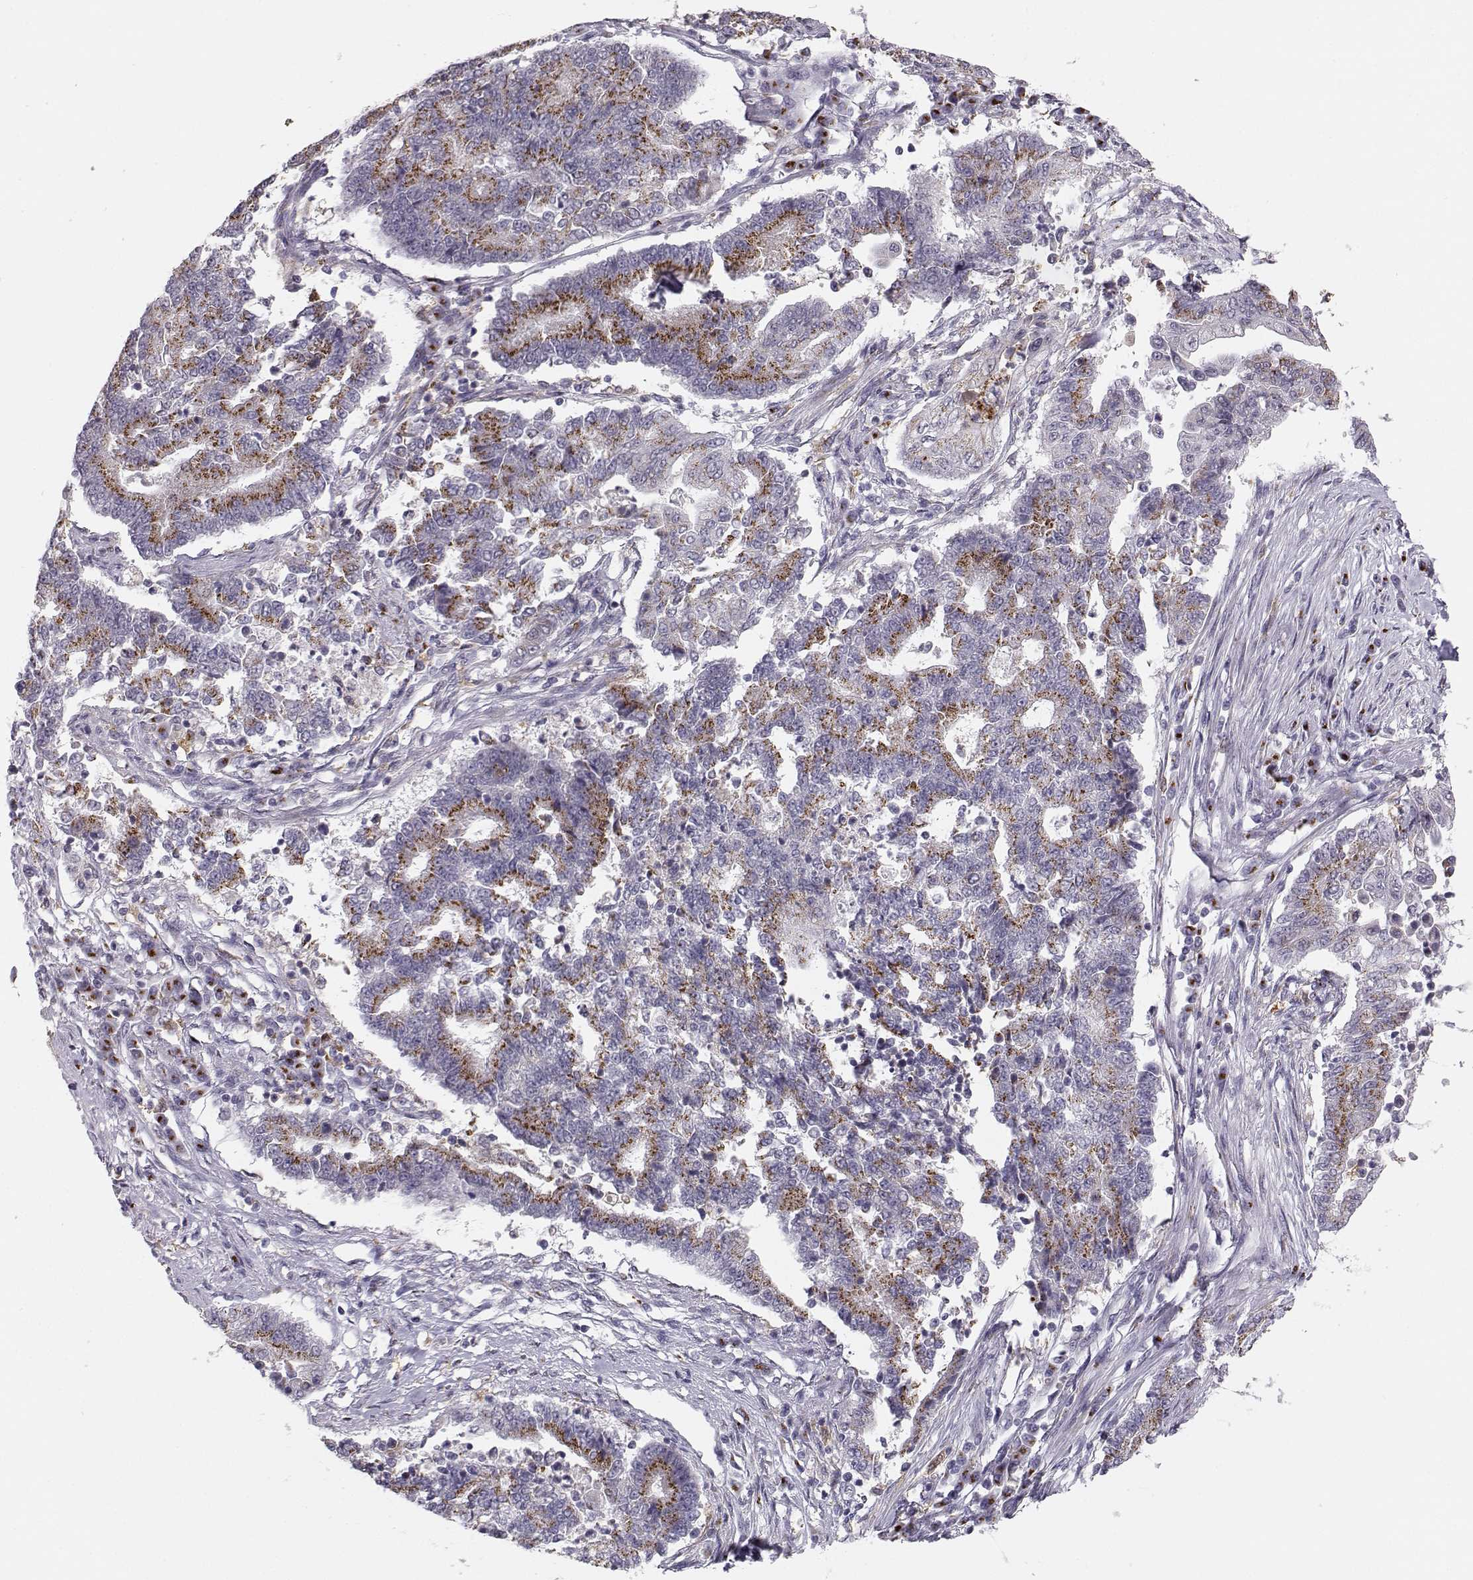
{"staining": {"intensity": "strong", "quantity": "<25%", "location": "cytoplasmic/membranous"}, "tissue": "endometrial cancer", "cell_type": "Tumor cells", "image_type": "cancer", "snomed": [{"axis": "morphology", "description": "Adenocarcinoma, NOS"}, {"axis": "topography", "description": "Uterus"}, {"axis": "topography", "description": "Endometrium"}], "caption": "Immunohistochemistry (IHC) (DAB) staining of human endometrial adenocarcinoma reveals strong cytoplasmic/membranous protein expression in about <25% of tumor cells.", "gene": "HTR7", "patient": {"sex": "female", "age": 54}}